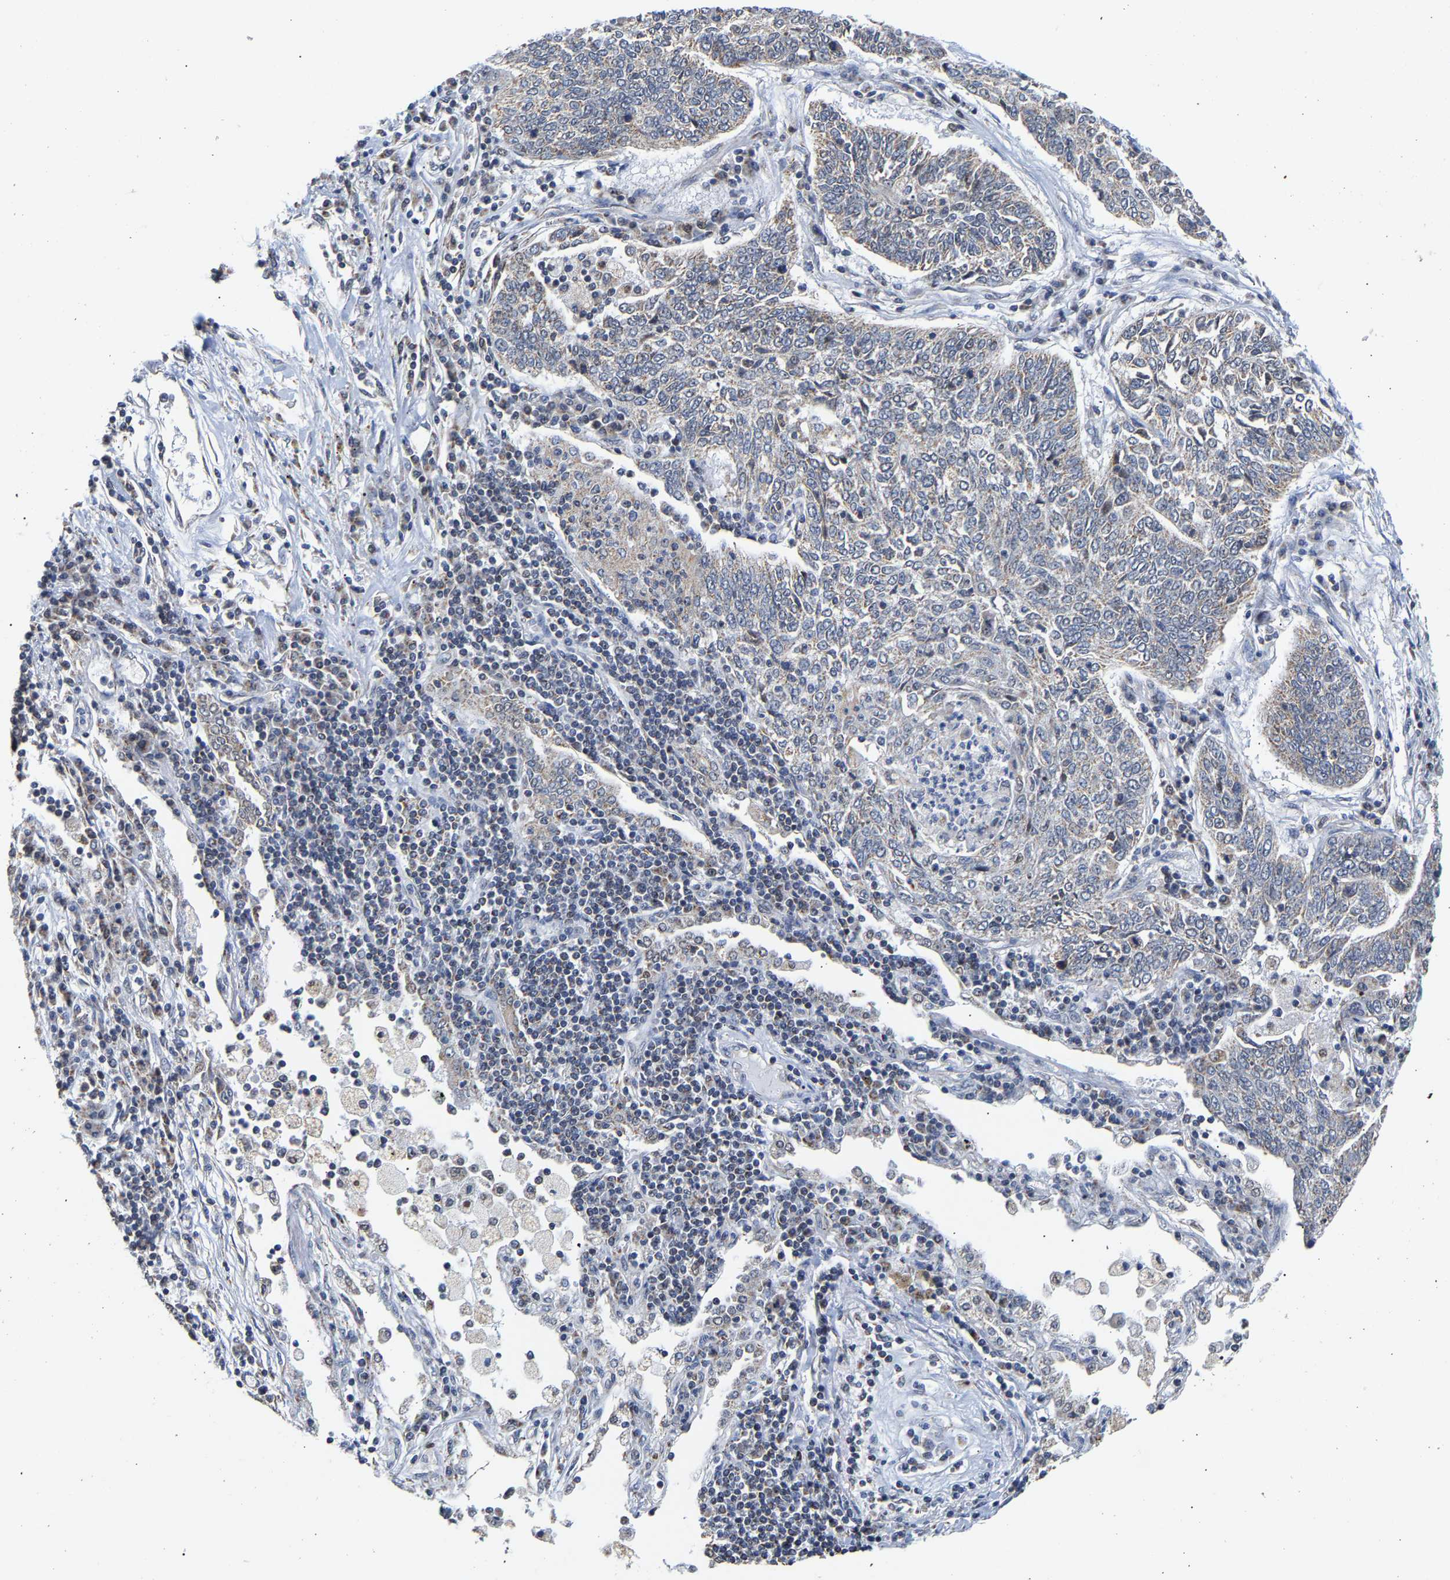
{"staining": {"intensity": "weak", "quantity": "<25%", "location": "cytoplasmic/membranous"}, "tissue": "lung cancer", "cell_type": "Tumor cells", "image_type": "cancer", "snomed": [{"axis": "morphology", "description": "Normal tissue, NOS"}, {"axis": "morphology", "description": "Squamous cell carcinoma, NOS"}, {"axis": "topography", "description": "Cartilage tissue"}, {"axis": "topography", "description": "Bronchus"}, {"axis": "topography", "description": "Lung"}], "caption": "Immunohistochemical staining of human lung squamous cell carcinoma displays no significant staining in tumor cells.", "gene": "PCNT", "patient": {"sex": "female", "age": 49}}